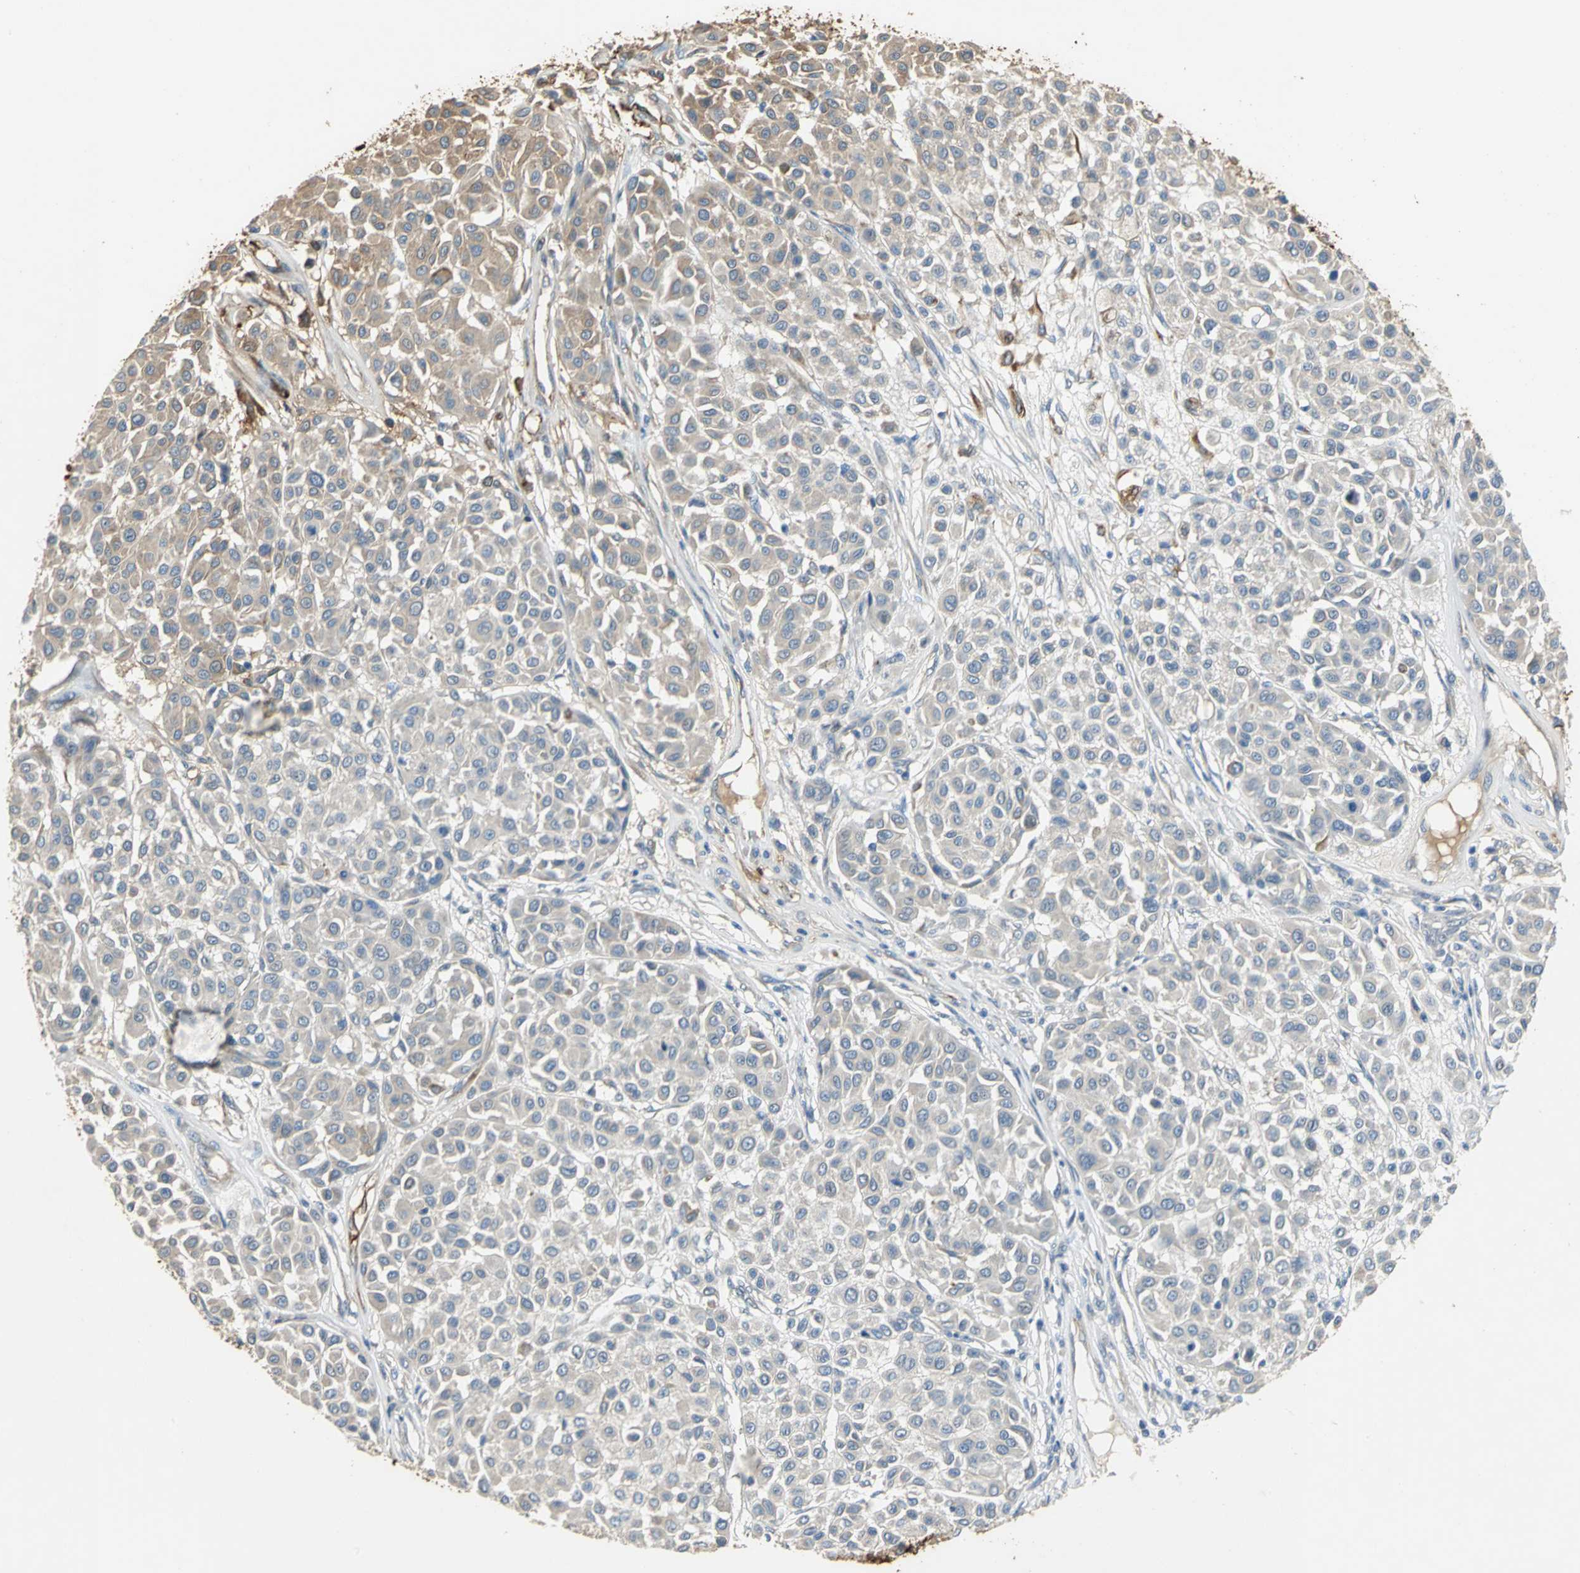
{"staining": {"intensity": "moderate", "quantity": "25%-75%", "location": "cytoplasmic/membranous"}, "tissue": "melanoma", "cell_type": "Tumor cells", "image_type": "cancer", "snomed": [{"axis": "morphology", "description": "Malignant melanoma, Metastatic site"}, {"axis": "topography", "description": "Soft tissue"}], "caption": "Immunohistochemical staining of malignant melanoma (metastatic site) demonstrates moderate cytoplasmic/membranous protein positivity in about 25%-75% of tumor cells.", "gene": "TREM1", "patient": {"sex": "male", "age": 41}}